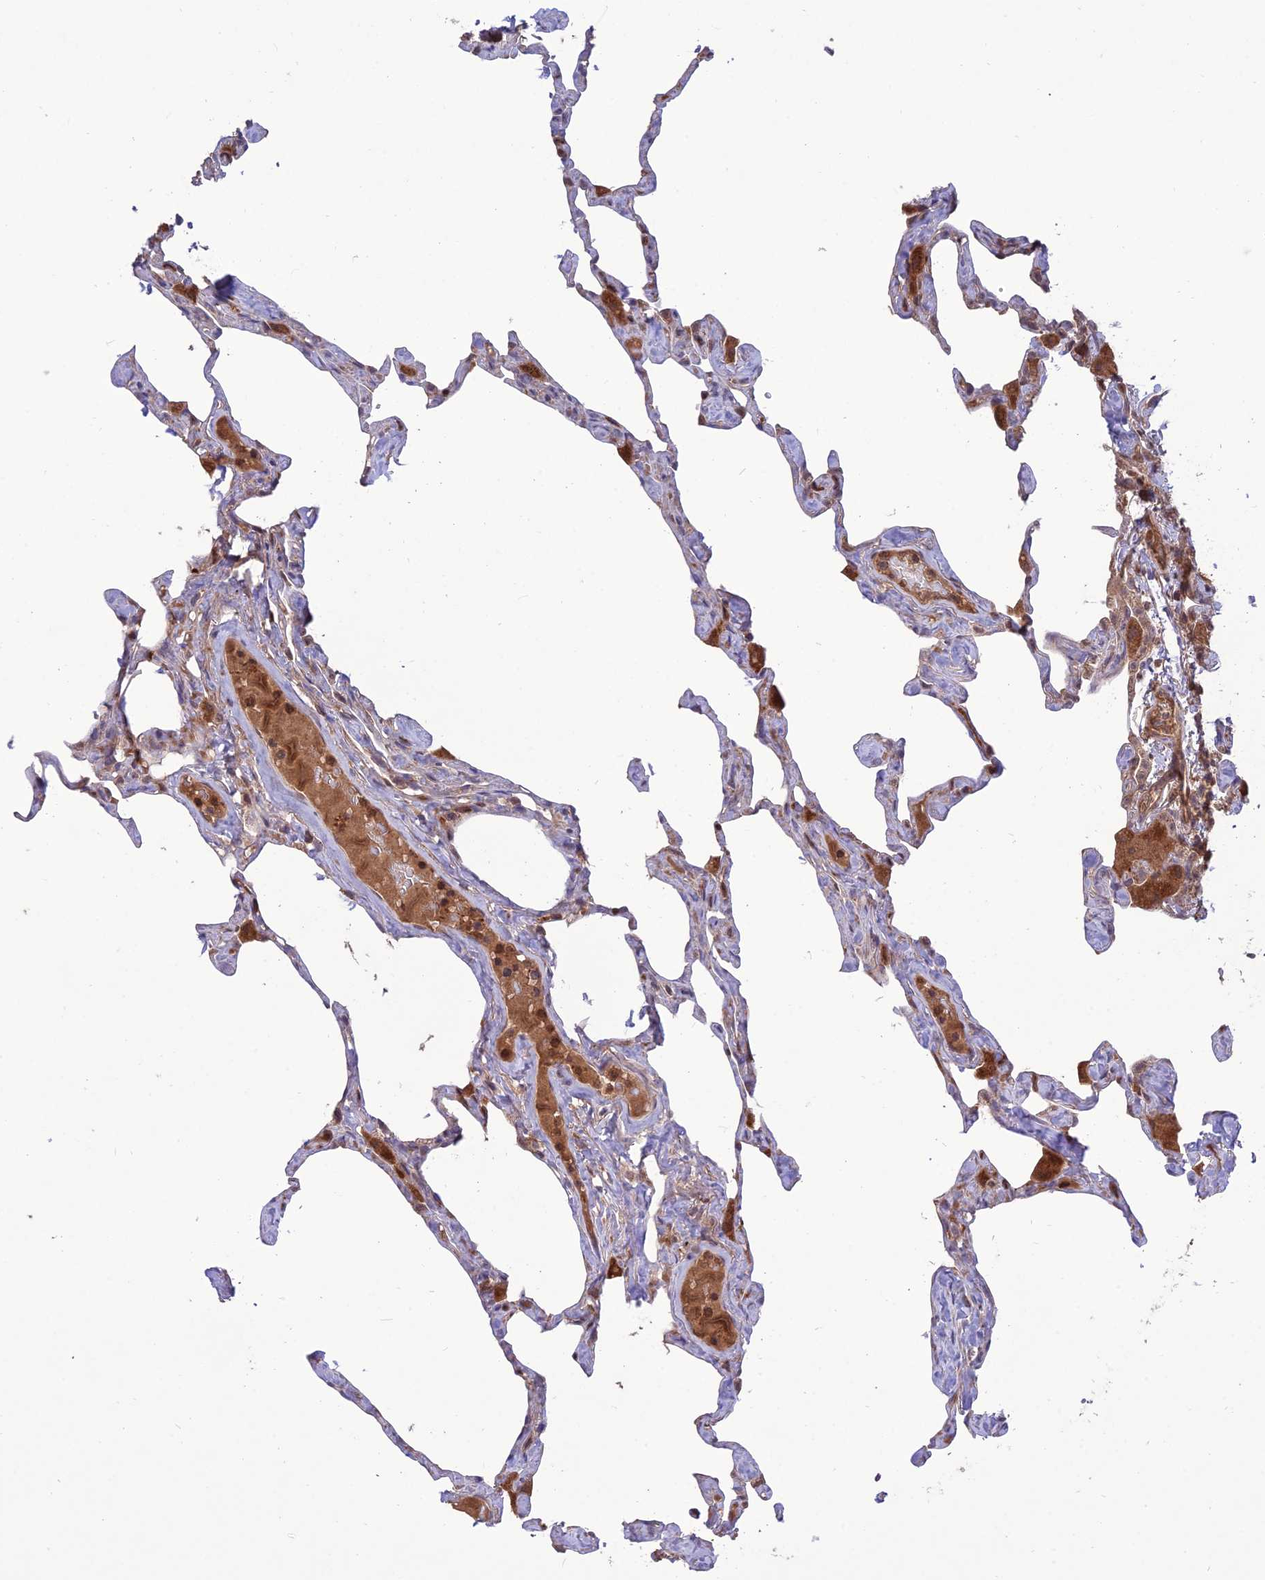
{"staining": {"intensity": "negative", "quantity": "none", "location": "none"}, "tissue": "lung", "cell_type": "Alveolar cells", "image_type": "normal", "snomed": [{"axis": "morphology", "description": "Normal tissue, NOS"}, {"axis": "topography", "description": "Lung"}], "caption": "Alveolar cells show no significant protein staining in benign lung.", "gene": "NDUFC1", "patient": {"sex": "male", "age": 65}}